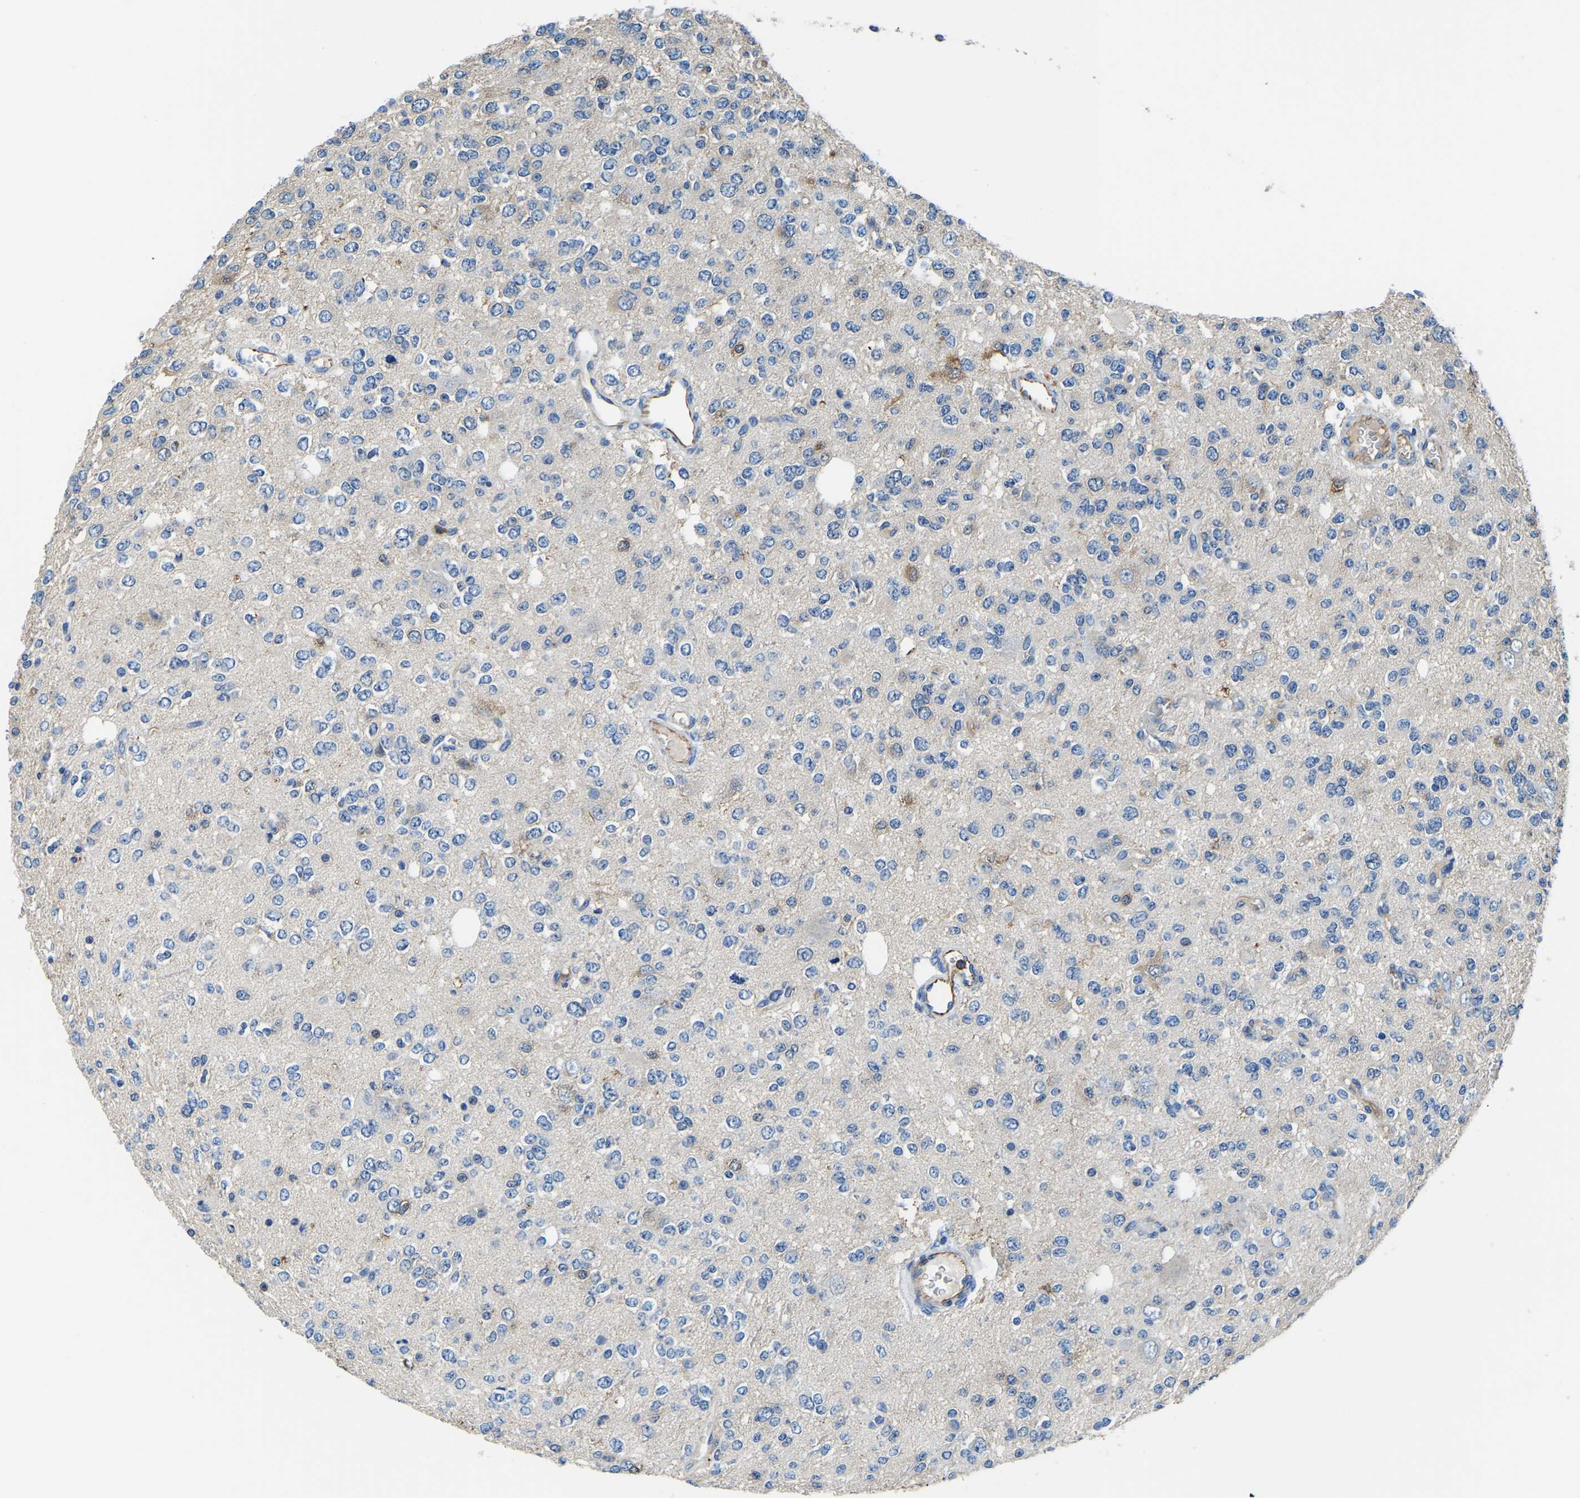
{"staining": {"intensity": "negative", "quantity": "none", "location": "none"}, "tissue": "glioma", "cell_type": "Tumor cells", "image_type": "cancer", "snomed": [{"axis": "morphology", "description": "Glioma, malignant, Low grade"}, {"axis": "topography", "description": "Brain"}], "caption": "A photomicrograph of human glioma is negative for staining in tumor cells.", "gene": "MS4A3", "patient": {"sex": "male", "age": 38}}